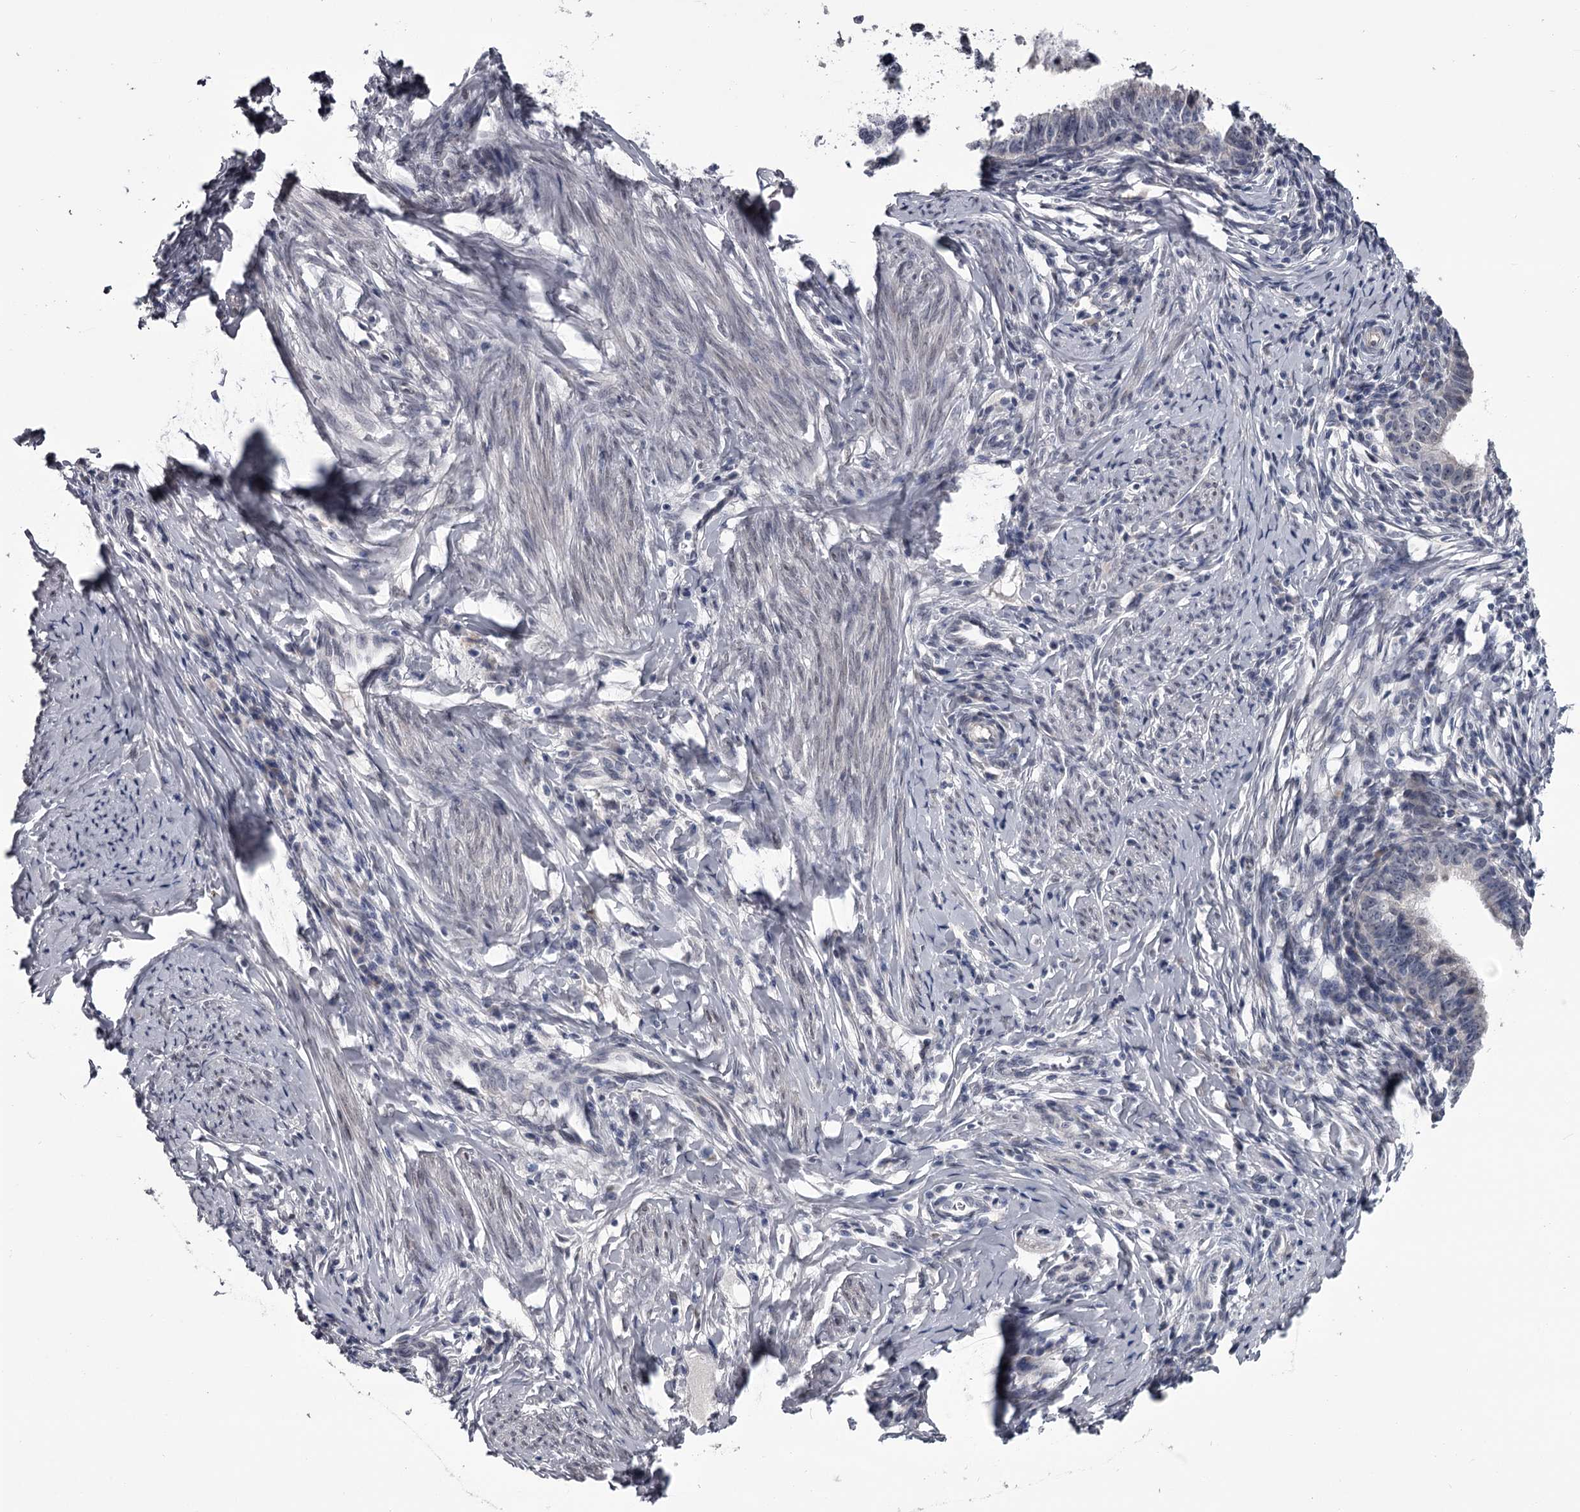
{"staining": {"intensity": "negative", "quantity": "none", "location": "none"}, "tissue": "cervical cancer", "cell_type": "Tumor cells", "image_type": "cancer", "snomed": [{"axis": "morphology", "description": "Adenocarcinoma, NOS"}, {"axis": "topography", "description": "Cervix"}], "caption": "IHC of cervical adenocarcinoma reveals no expression in tumor cells.", "gene": "PRPF40B", "patient": {"sex": "female", "age": 36}}